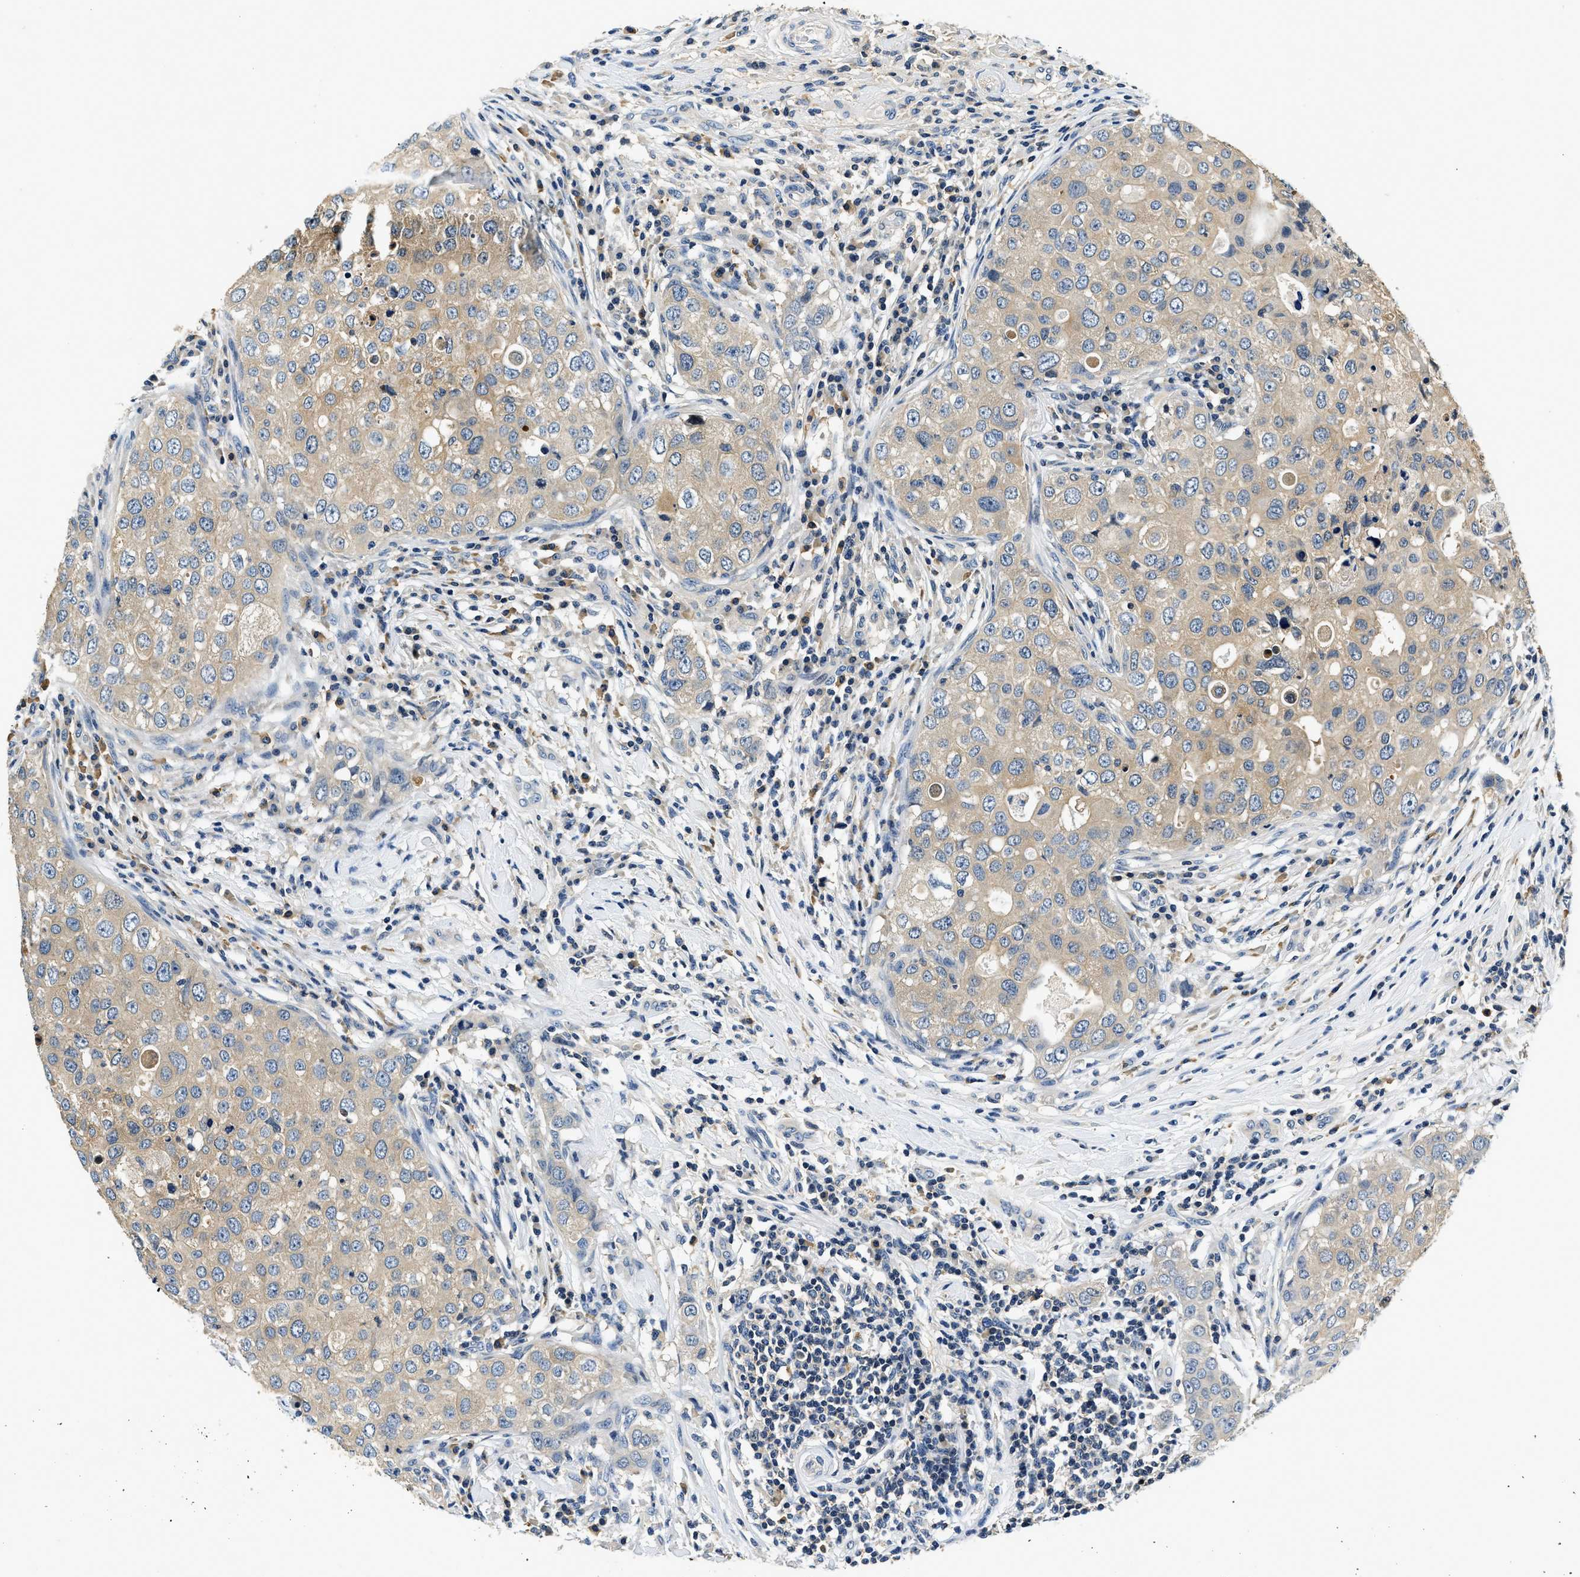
{"staining": {"intensity": "weak", "quantity": ">75%", "location": "cytoplasmic/membranous"}, "tissue": "breast cancer", "cell_type": "Tumor cells", "image_type": "cancer", "snomed": [{"axis": "morphology", "description": "Duct carcinoma"}, {"axis": "topography", "description": "Breast"}], "caption": "Weak cytoplasmic/membranous protein positivity is seen in about >75% of tumor cells in breast cancer (invasive ductal carcinoma). (Brightfield microscopy of DAB IHC at high magnification).", "gene": "RESF1", "patient": {"sex": "female", "age": 27}}